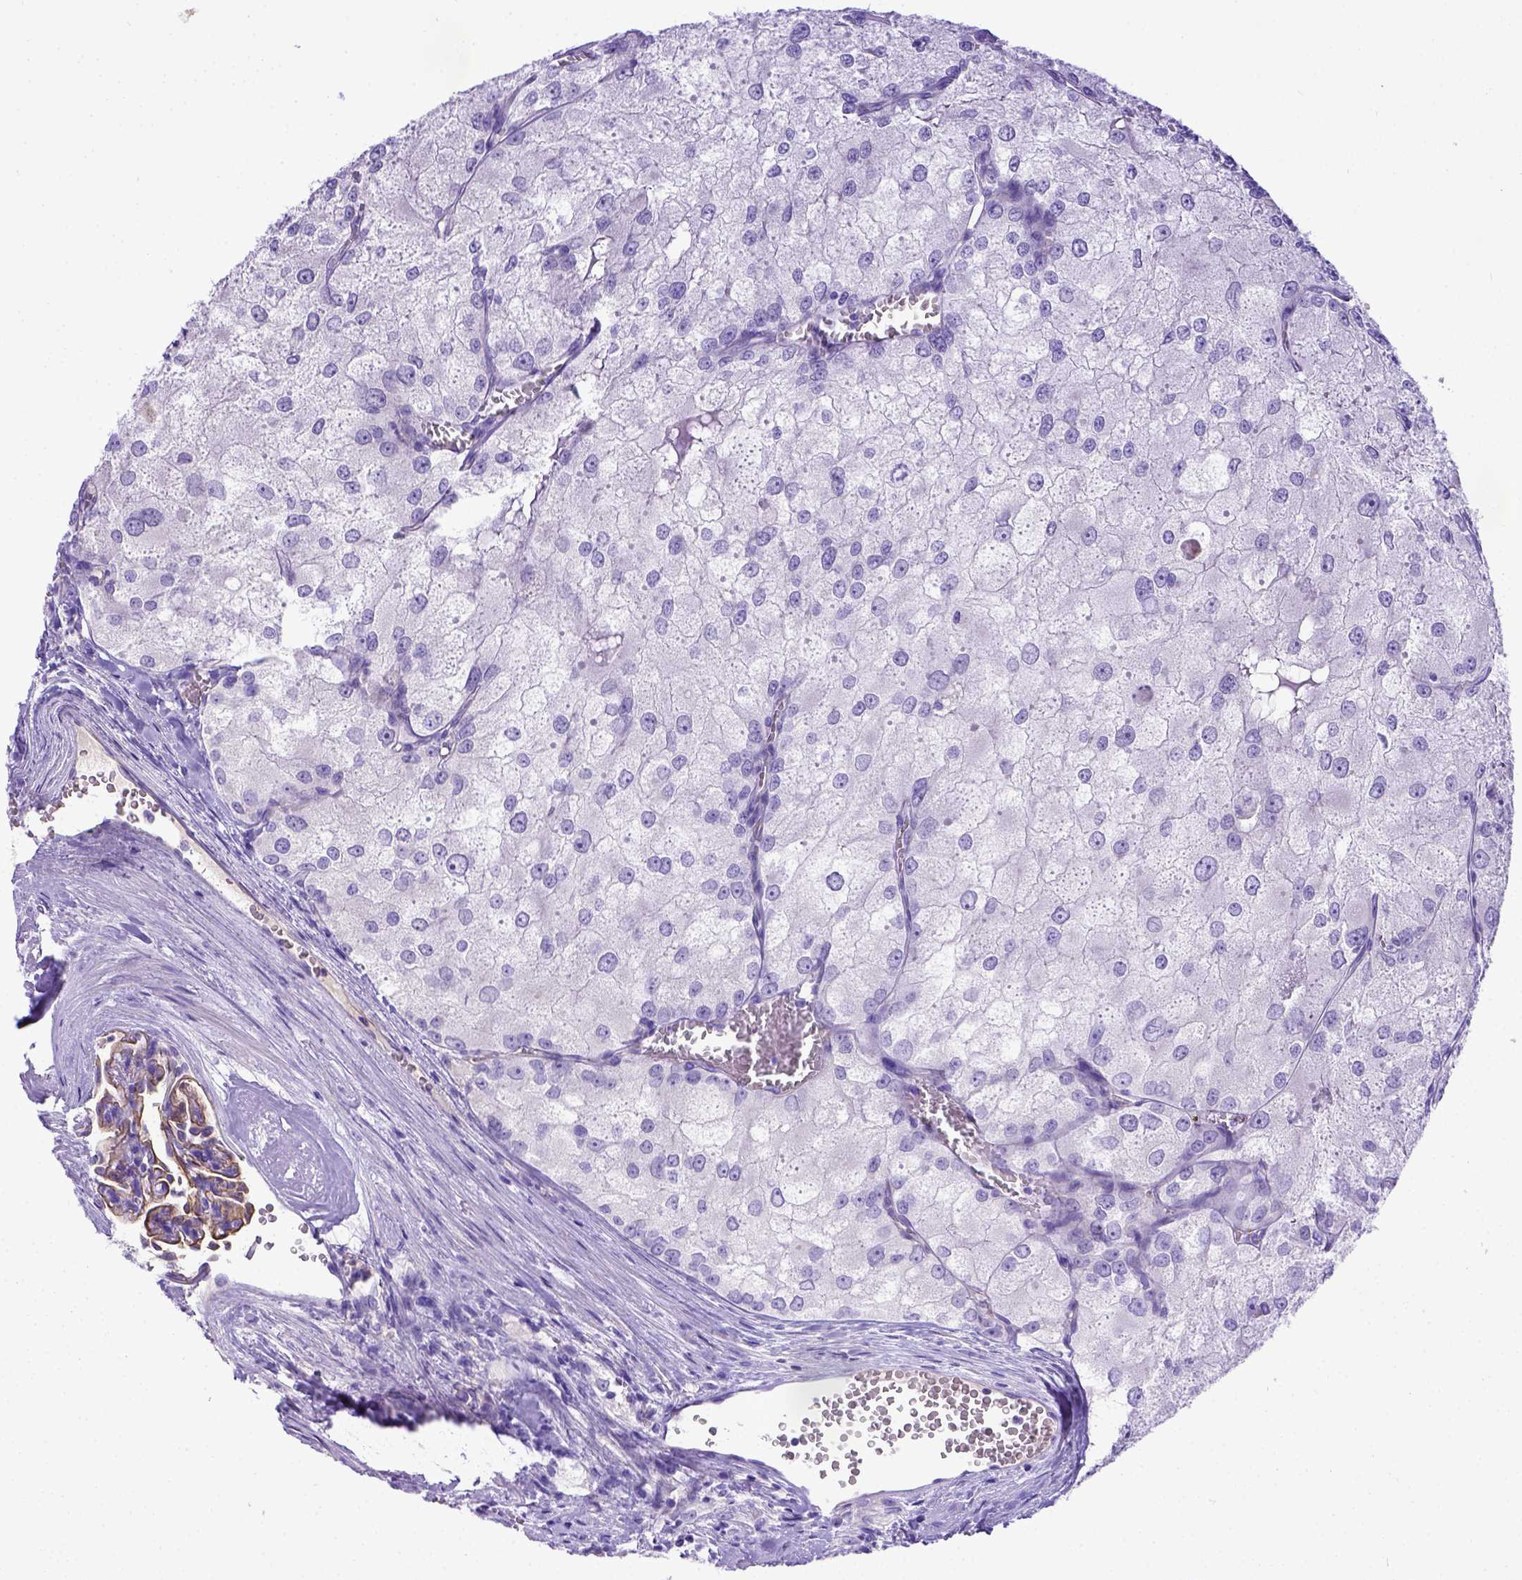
{"staining": {"intensity": "negative", "quantity": "none", "location": "none"}, "tissue": "renal cancer", "cell_type": "Tumor cells", "image_type": "cancer", "snomed": [{"axis": "morphology", "description": "Adenocarcinoma, NOS"}, {"axis": "topography", "description": "Kidney"}], "caption": "Immunohistochemistry (IHC) micrograph of neoplastic tissue: human renal cancer stained with DAB (3,3'-diaminobenzidine) exhibits no significant protein positivity in tumor cells.", "gene": "LRRC18", "patient": {"sex": "female", "age": 70}}